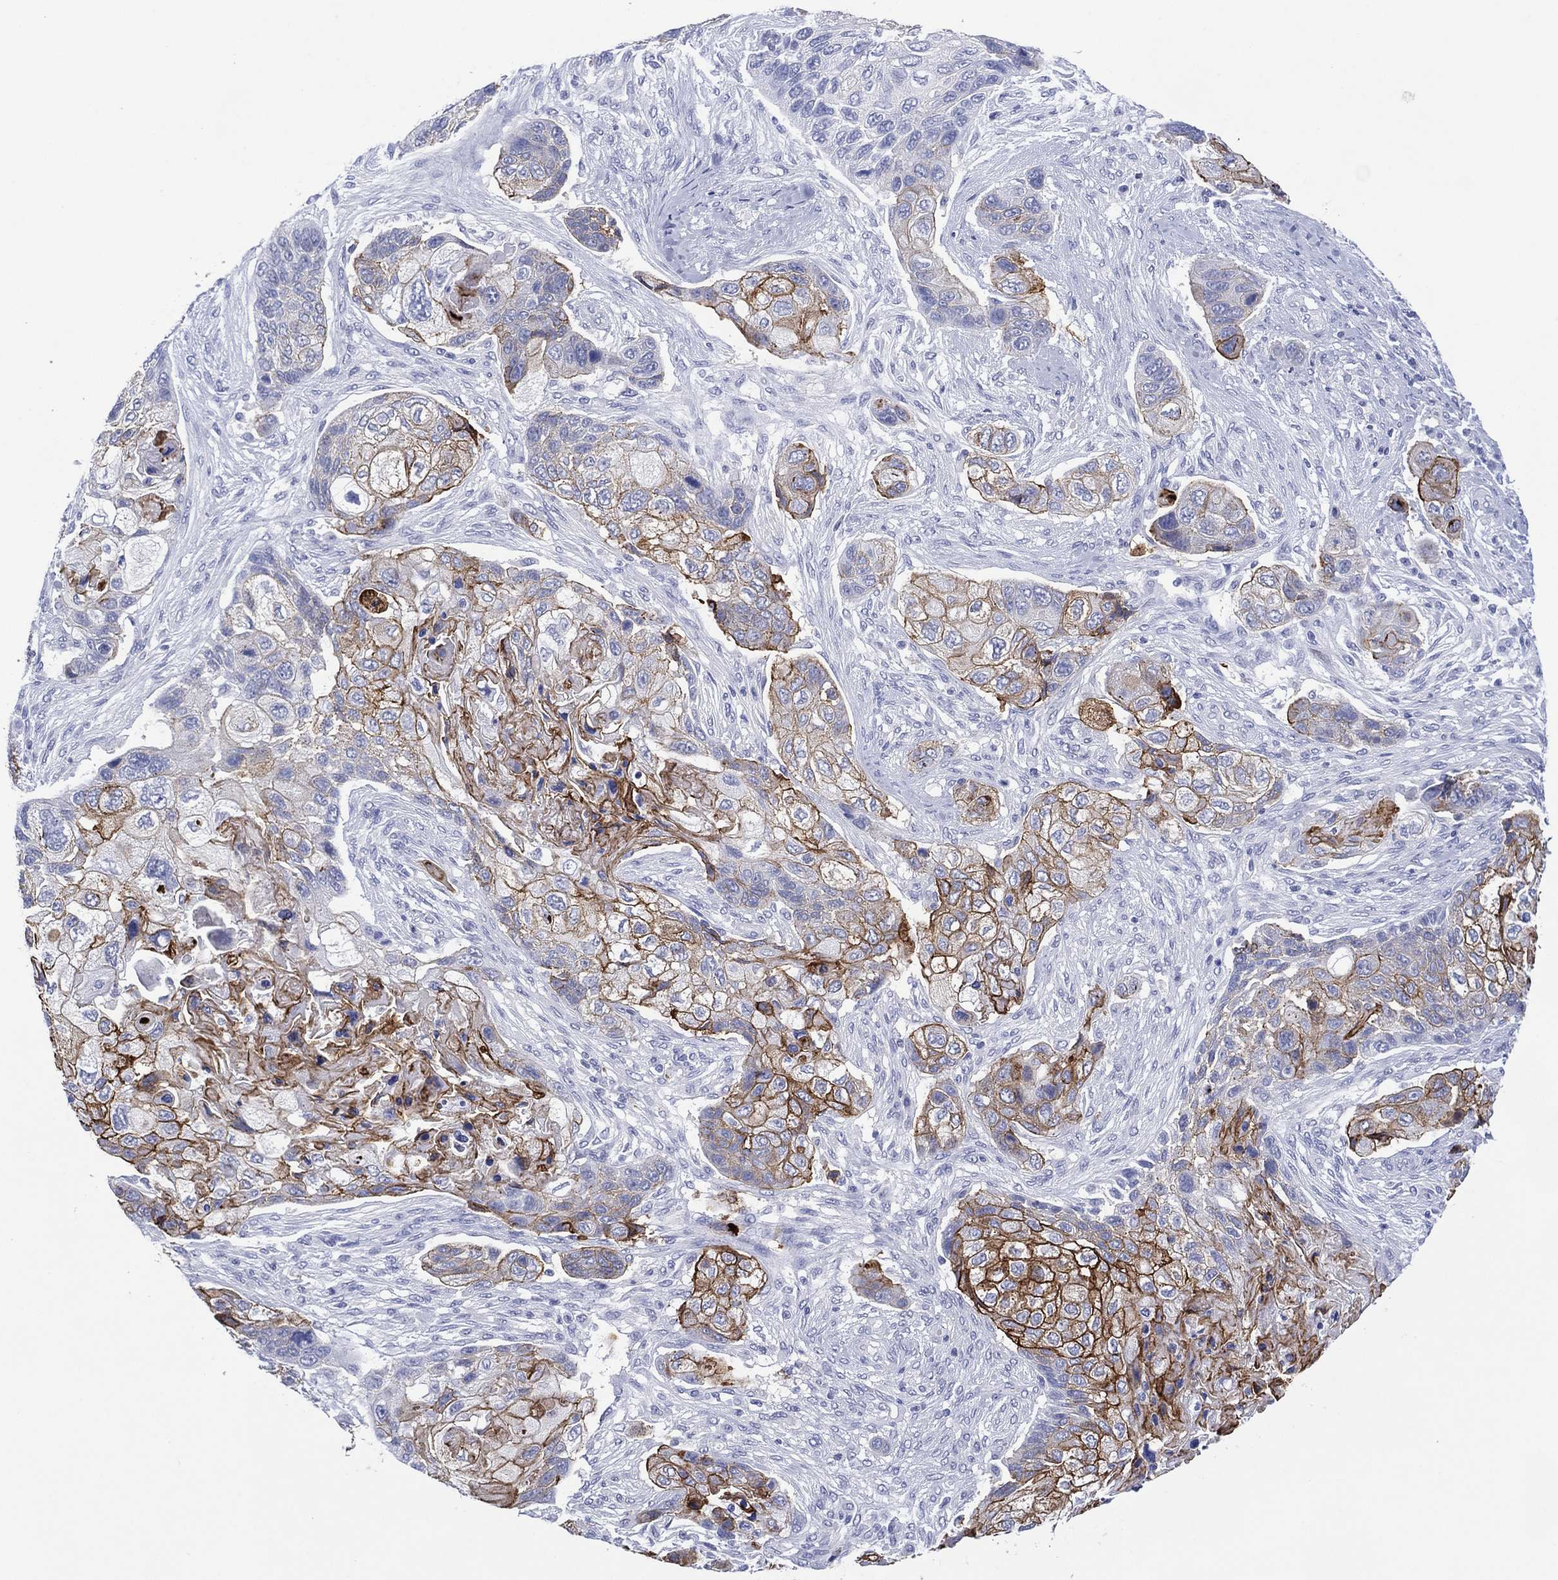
{"staining": {"intensity": "strong", "quantity": "25%-75%", "location": "cytoplasmic/membranous"}, "tissue": "lung cancer", "cell_type": "Tumor cells", "image_type": "cancer", "snomed": [{"axis": "morphology", "description": "Squamous cell carcinoma, NOS"}, {"axis": "topography", "description": "Lung"}], "caption": "Tumor cells exhibit strong cytoplasmic/membranous staining in approximately 25%-75% of cells in squamous cell carcinoma (lung).", "gene": "DSG1", "patient": {"sex": "male", "age": 69}}